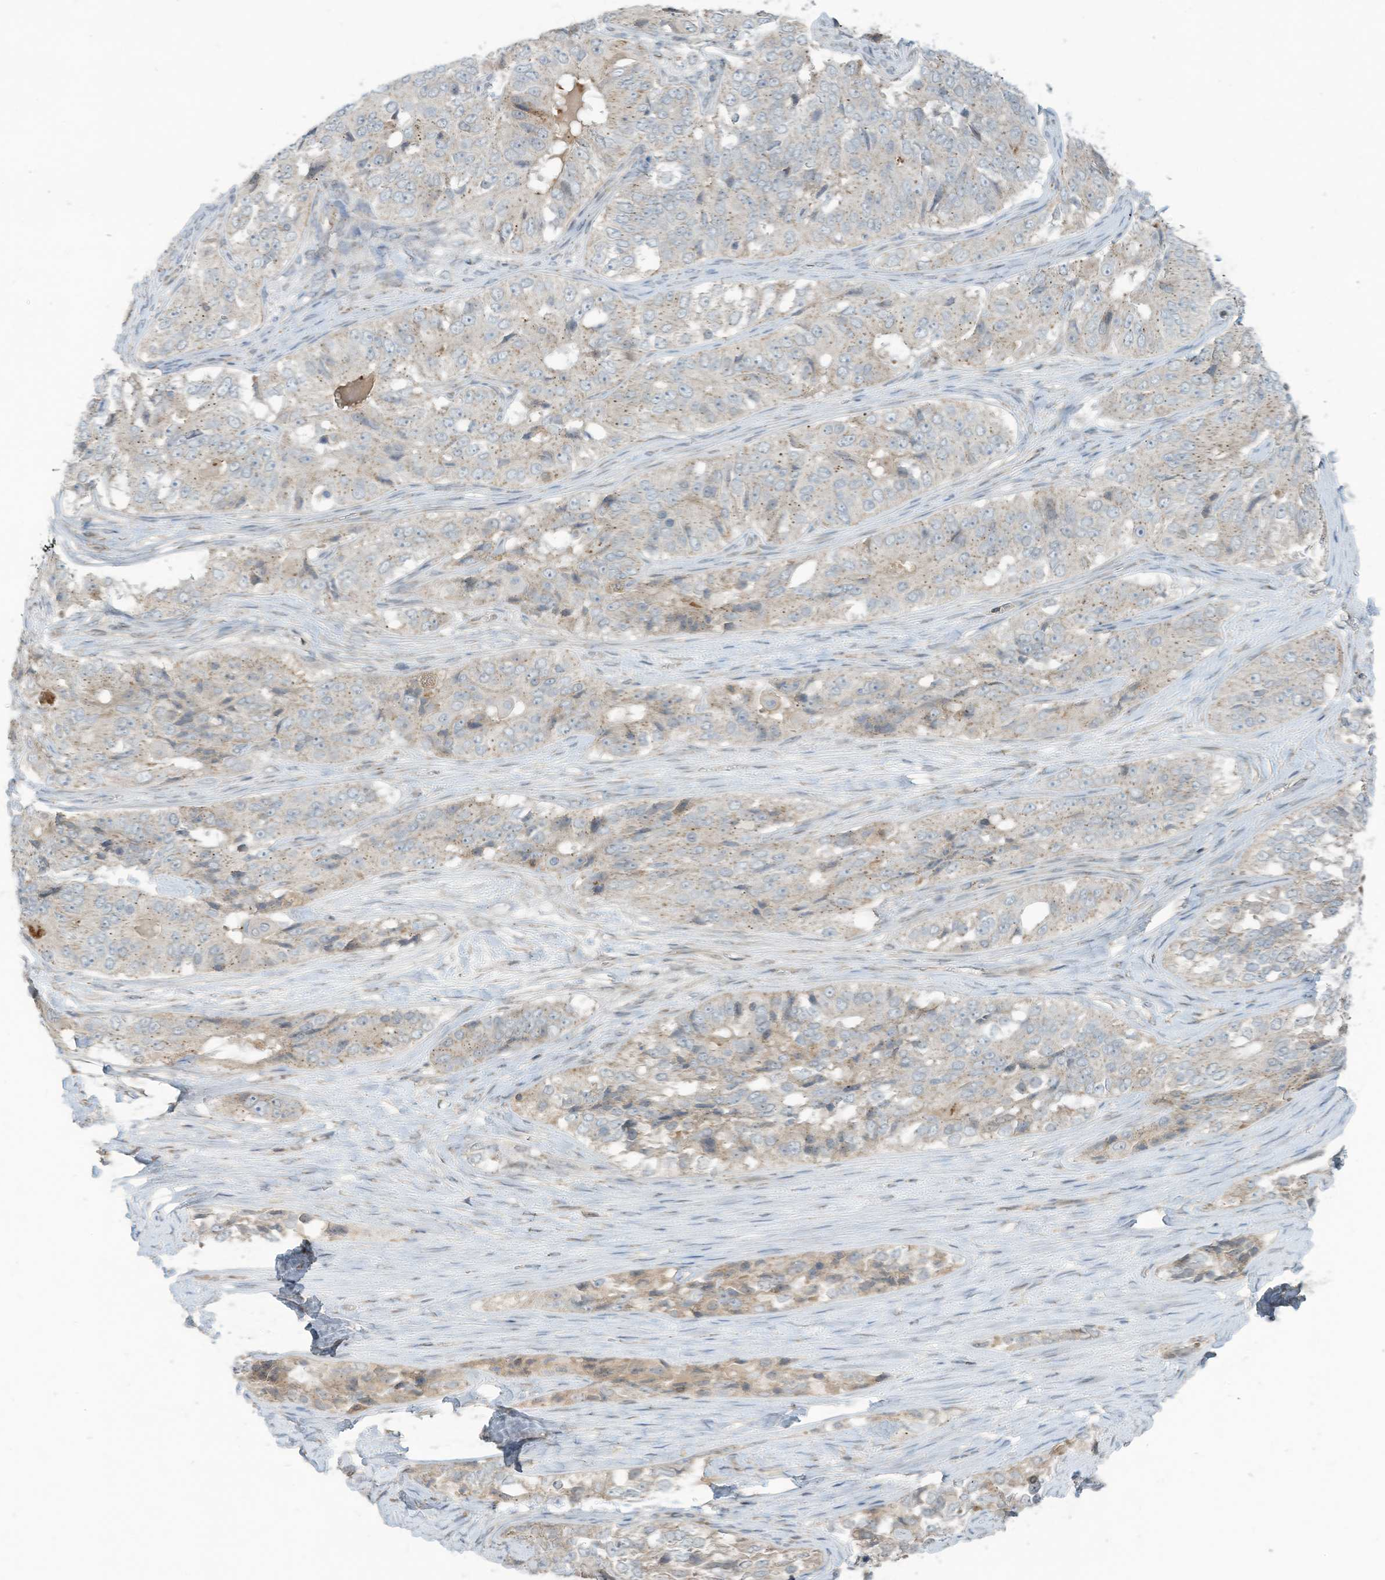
{"staining": {"intensity": "negative", "quantity": "none", "location": "none"}, "tissue": "ovarian cancer", "cell_type": "Tumor cells", "image_type": "cancer", "snomed": [{"axis": "morphology", "description": "Carcinoma, endometroid"}, {"axis": "topography", "description": "Ovary"}], "caption": "Immunohistochemistry (IHC) micrograph of neoplastic tissue: ovarian cancer stained with DAB (3,3'-diaminobenzidine) exhibits no significant protein expression in tumor cells.", "gene": "PARVG", "patient": {"sex": "female", "age": 51}}